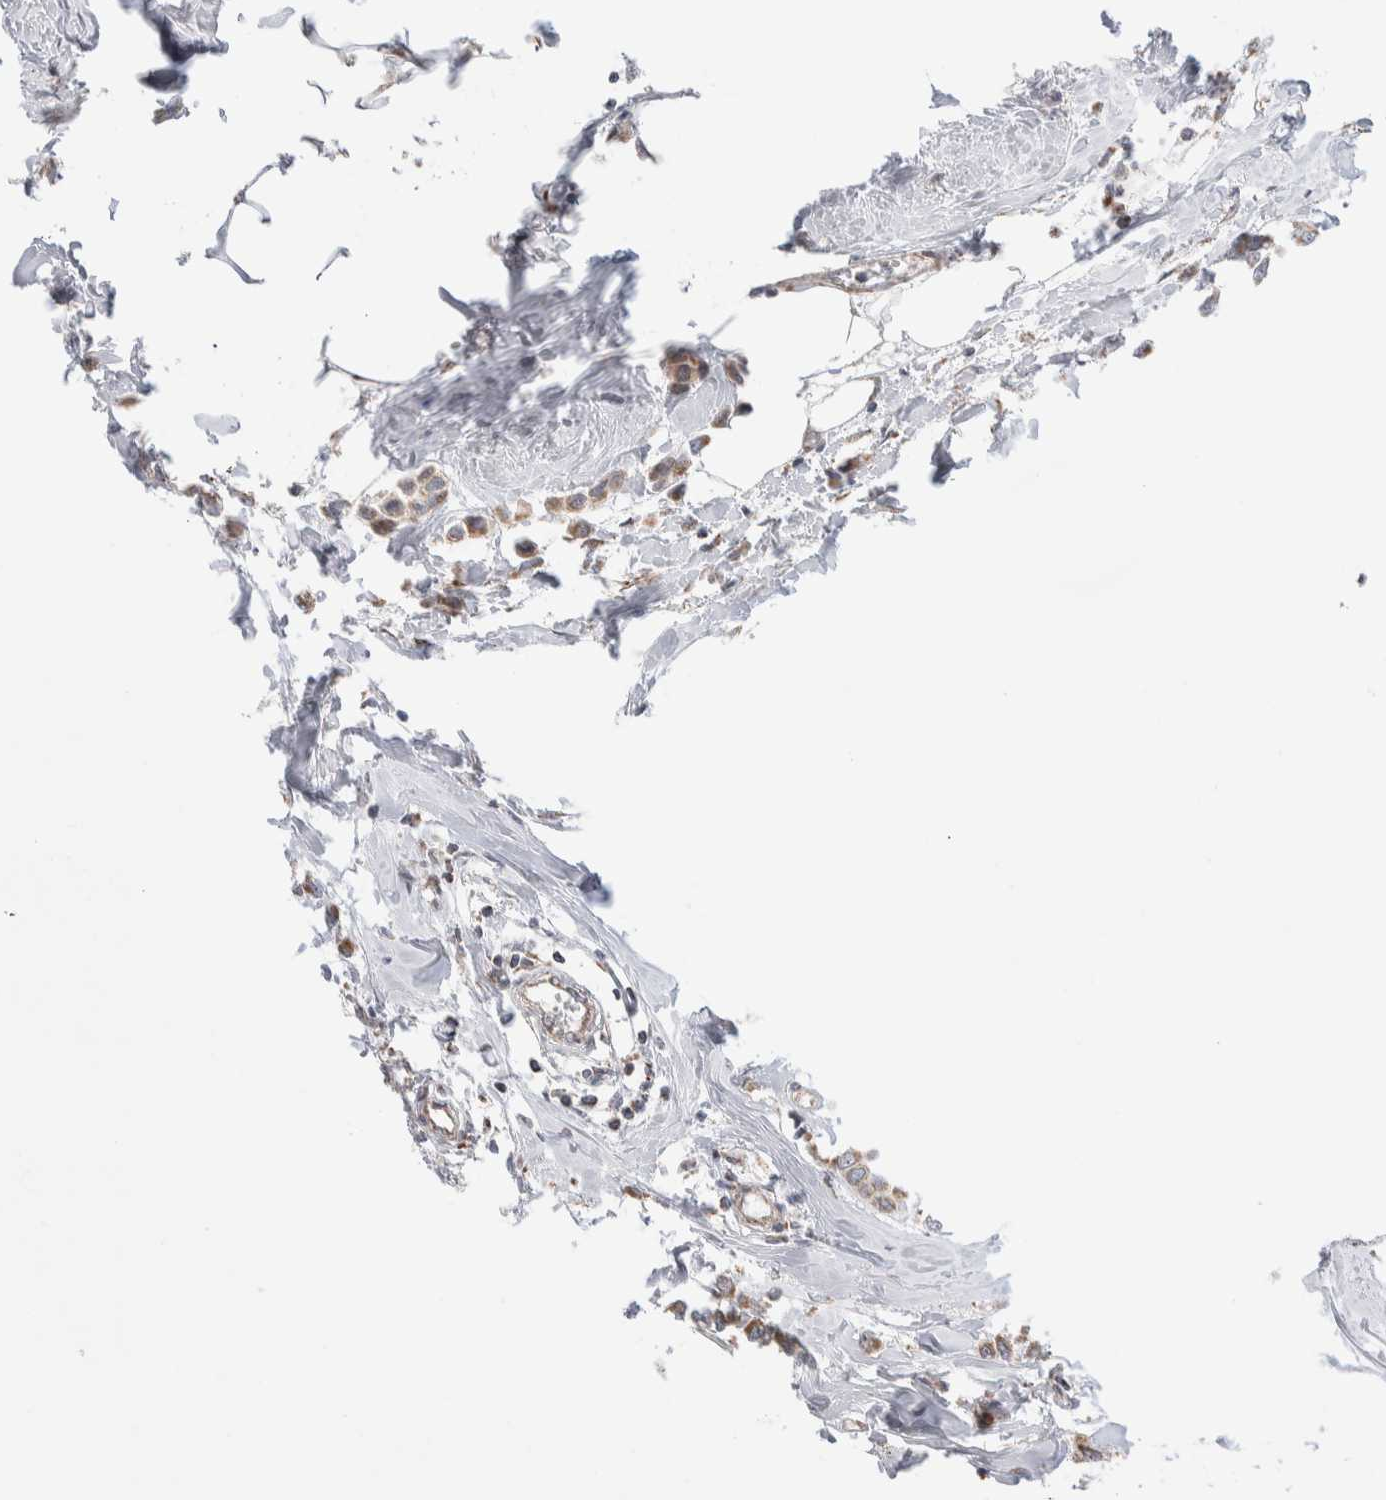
{"staining": {"intensity": "weak", "quantity": ">75%", "location": "cytoplasmic/membranous"}, "tissue": "breast cancer", "cell_type": "Tumor cells", "image_type": "cancer", "snomed": [{"axis": "morphology", "description": "Lobular carcinoma"}, {"axis": "topography", "description": "Breast"}], "caption": "Protein expression analysis of human breast cancer (lobular carcinoma) reveals weak cytoplasmic/membranous staining in about >75% of tumor cells.", "gene": "ZNF695", "patient": {"sex": "female", "age": 51}}